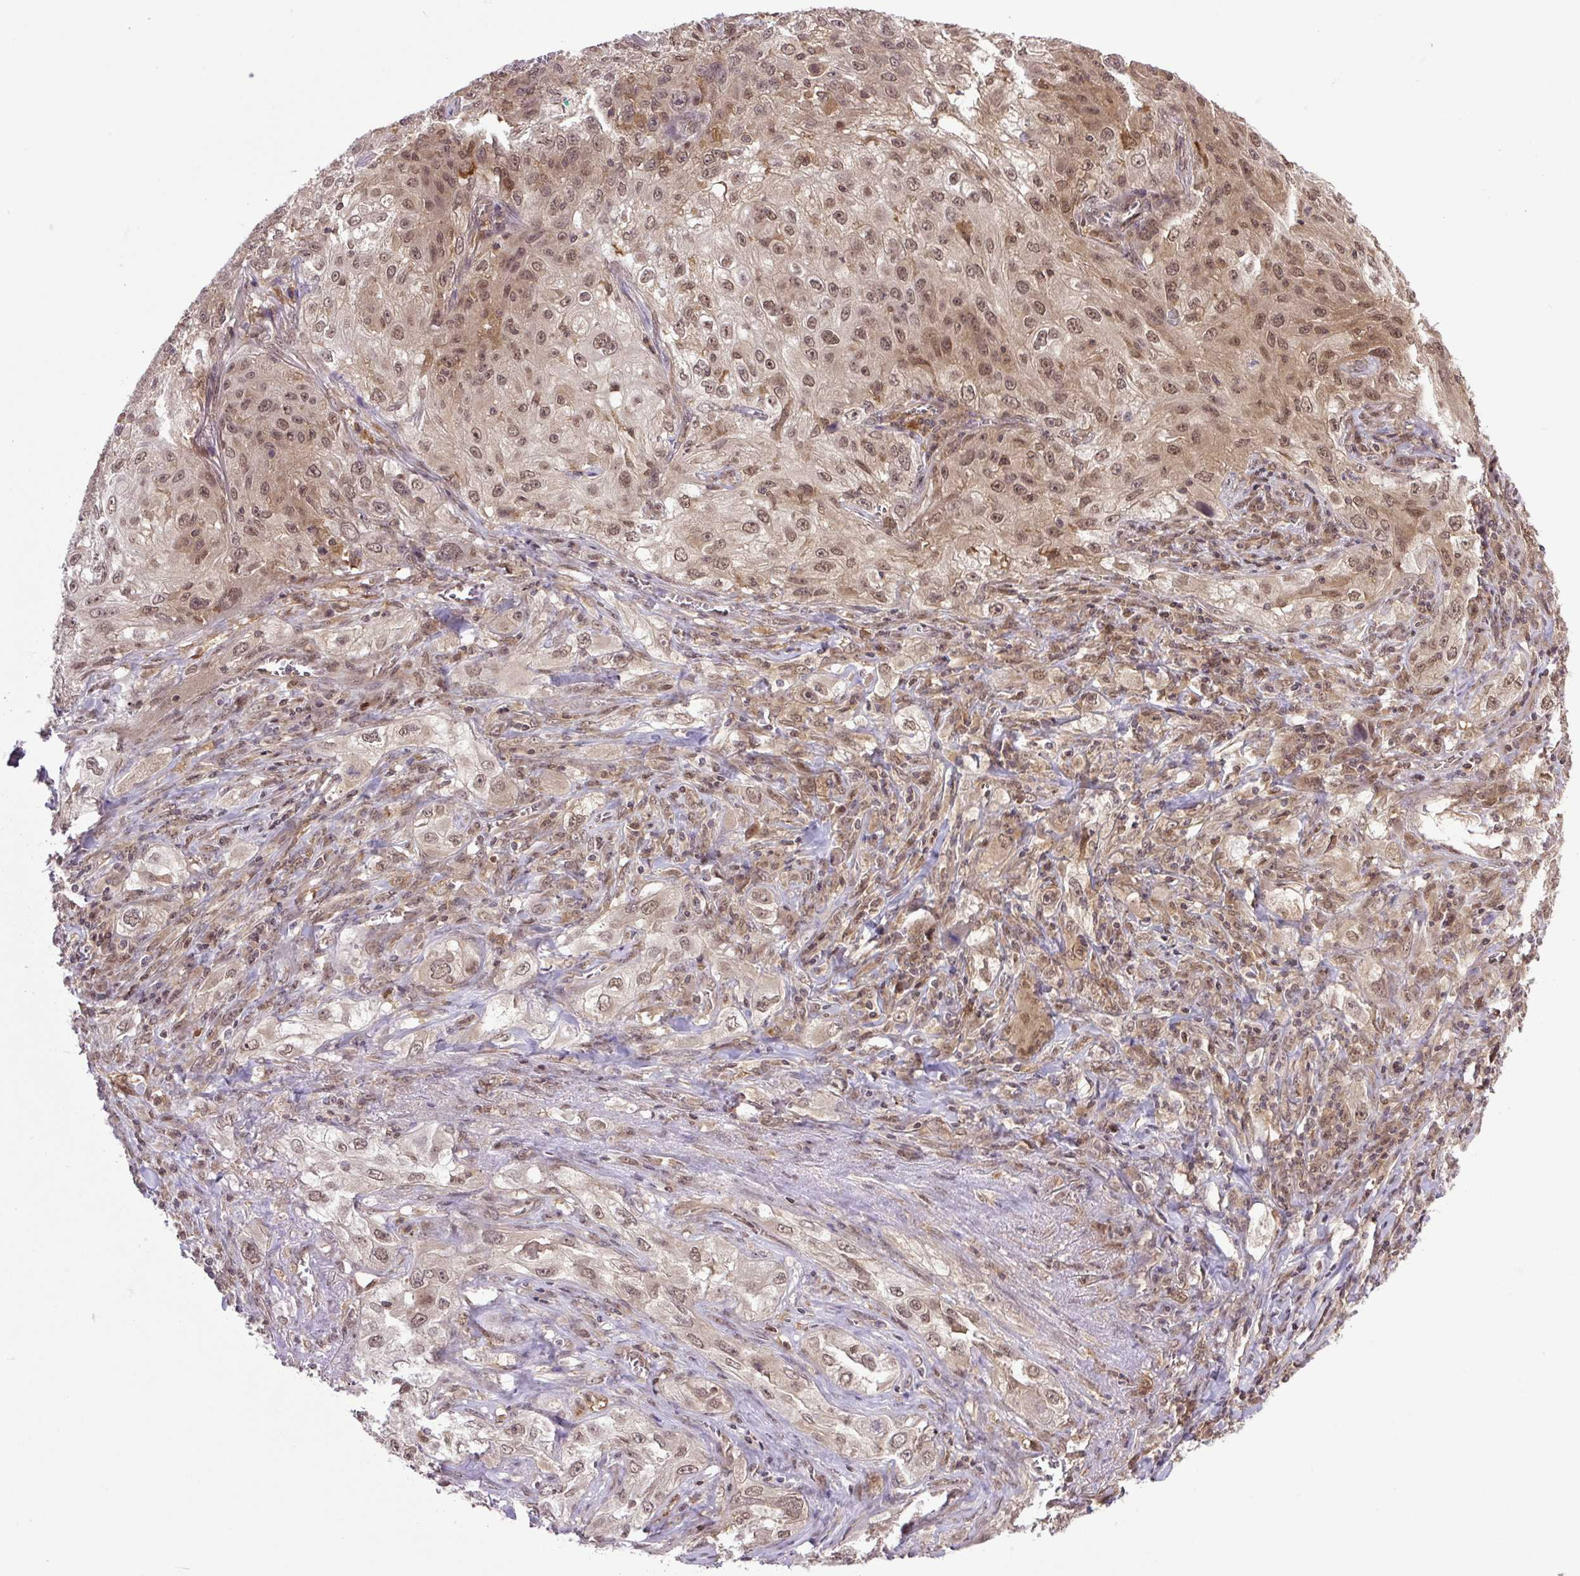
{"staining": {"intensity": "moderate", "quantity": ">75%", "location": "nuclear"}, "tissue": "lung cancer", "cell_type": "Tumor cells", "image_type": "cancer", "snomed": [{"axis": "morphology", "description": "Squamous cell carcinoma, NOS"}, {"axis": "topography", "description": "Lung"}], "caption": "Moderate nuclear staining for a protein is present in approximately >75% of tumor cells of squamous cell carcinoma (lung) using immunohistochemistry.", "gene": "SGTA", "patient": {"sex": "female", "age": 69}}